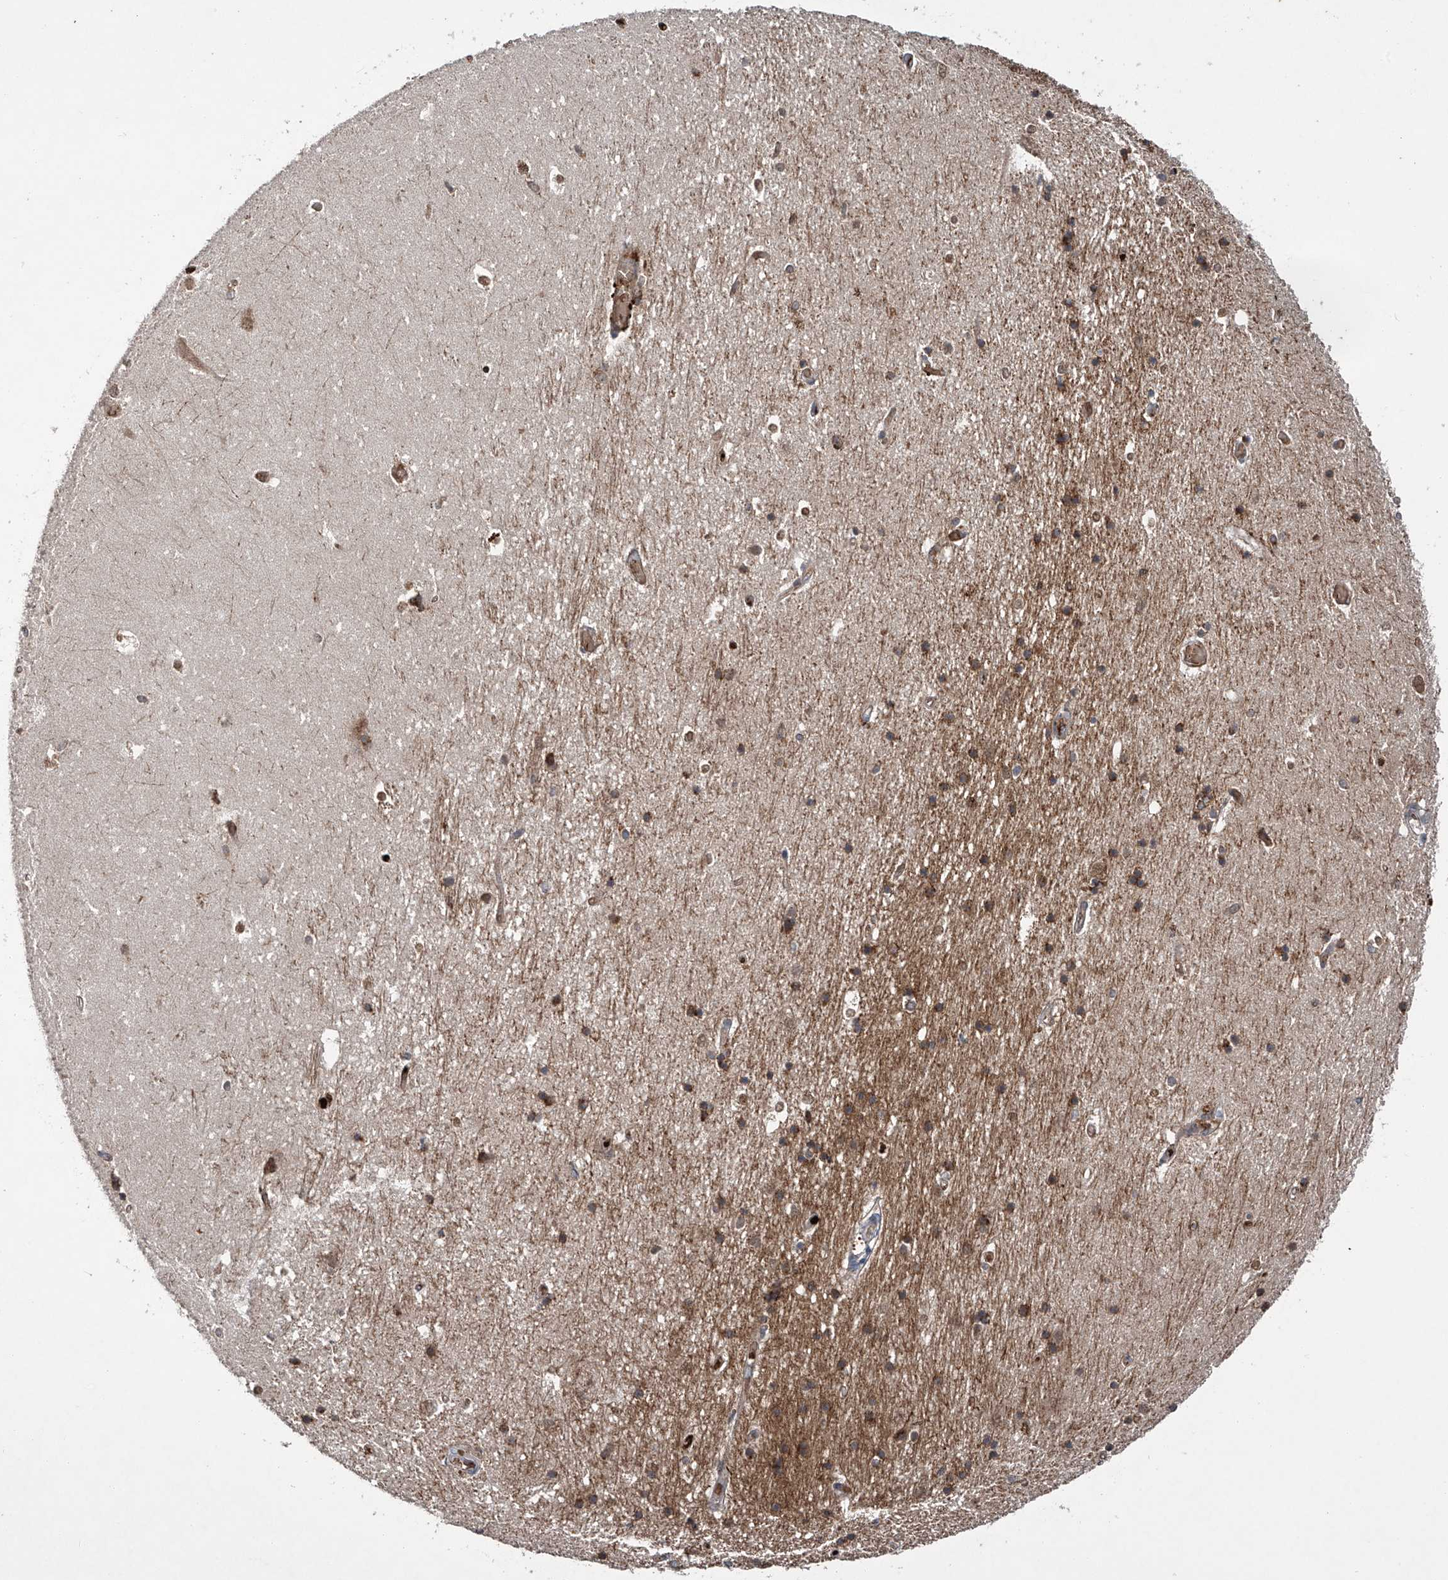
{"staining": {"intensity": "weak", "quantity": "<25%", "location": "cytoplasmic/membranous"}, "tissue": "hippocampus", "cell_type": "Glial cells", "image_type": "normal", "snomed": [{"axis": "morphology", "description": "Normal tissue, NOS"}, {"axis": "topography", "description": "Hippocampus"}], "caption": "Immunohistochemistry (IHC) image of unremarkable hippocampus stained for a protein (brown), which demonstrates no expression in glial cells.", "gene": "ZDHHC9", "patient": {"sex": "male", "age": 45}}